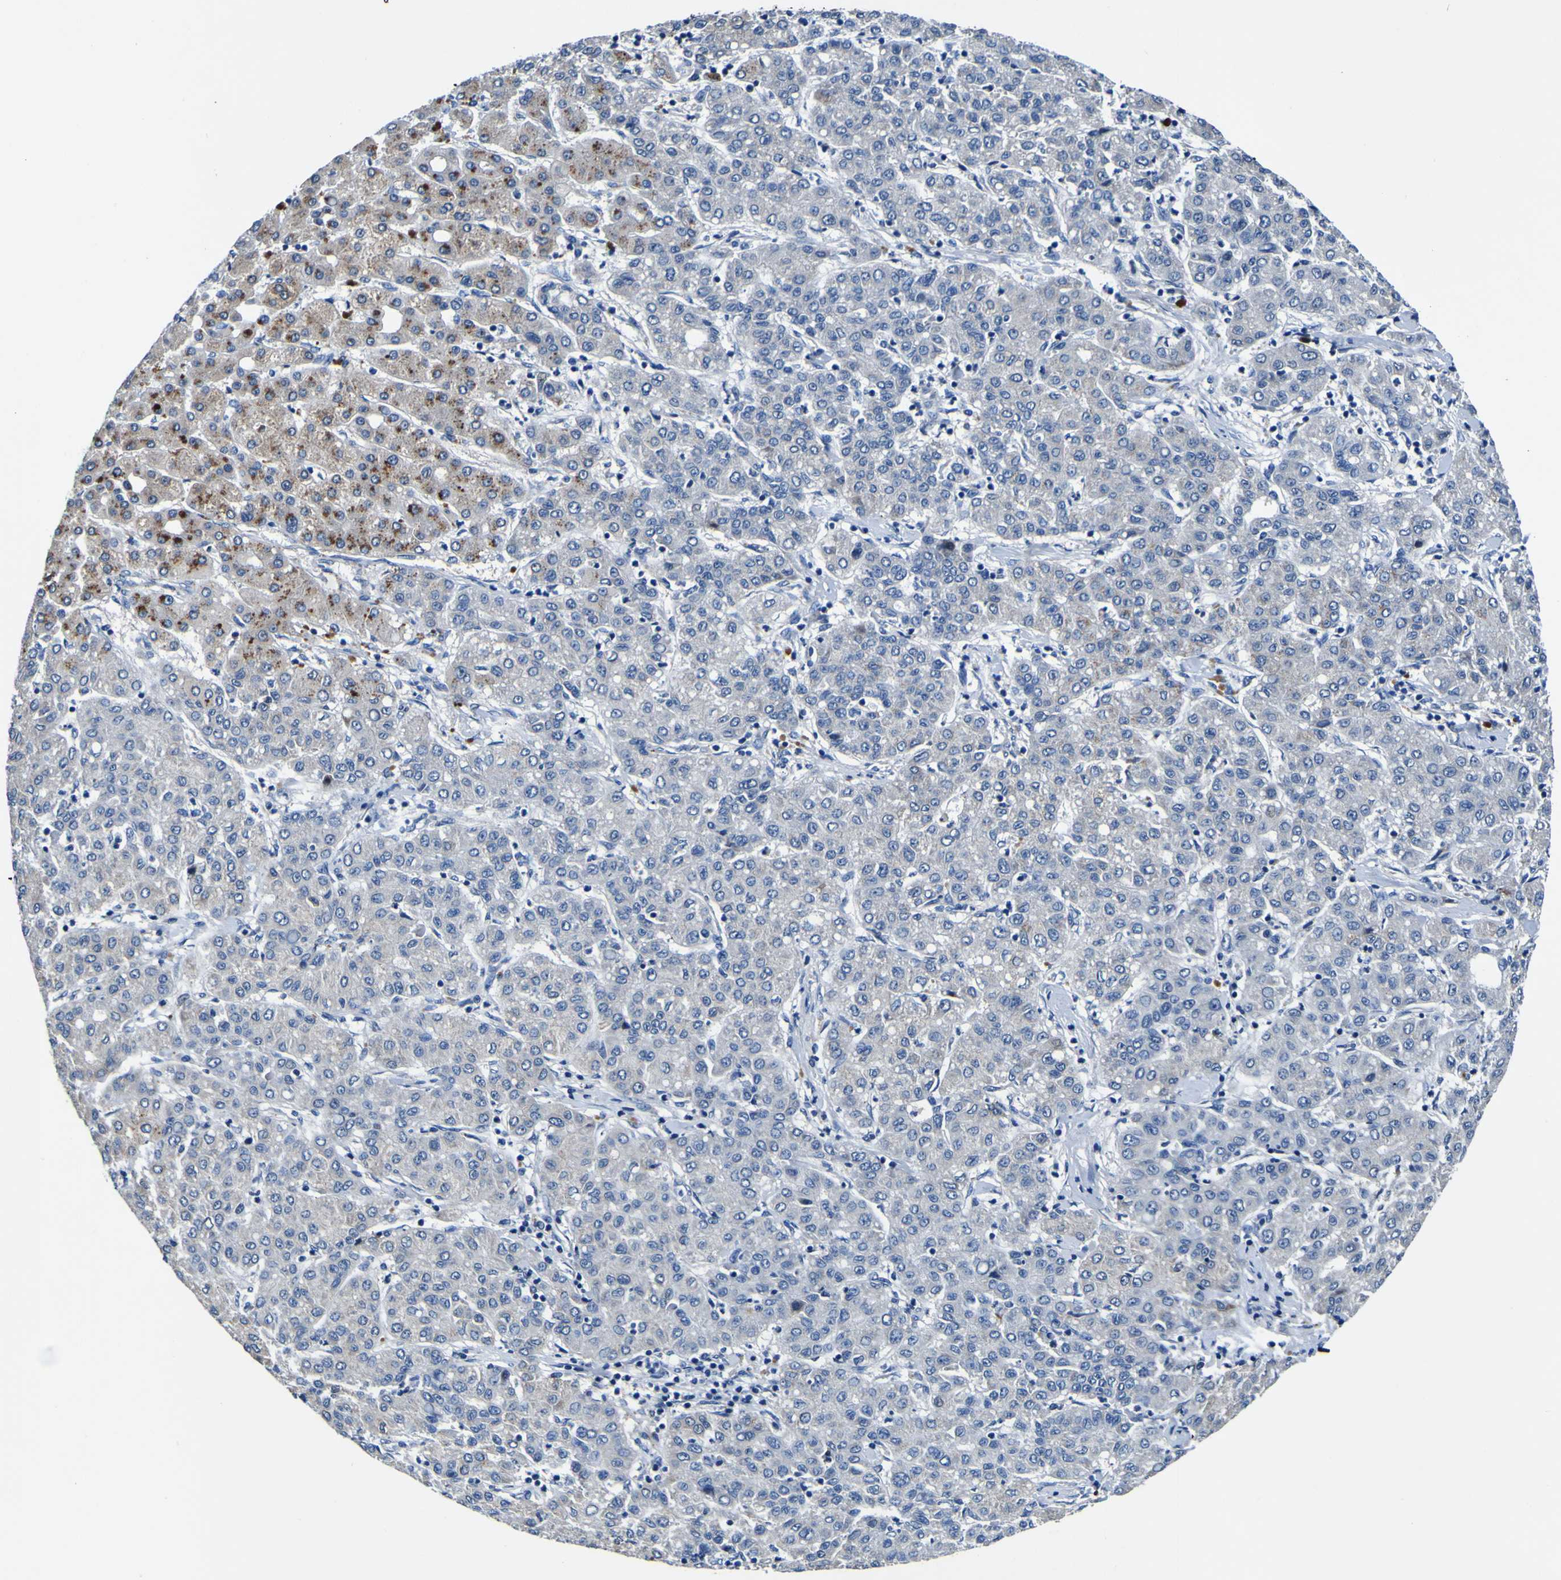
{"staining": {"intensity": "moderate", "quantity": "<25%", "location": "cytoplasmic/membranous"}, "tissue": "liver cancer", "cell_type": "Tumor cells", "image_type": "cancer", "snomed": [{"axis": "morphology", "description": "Carcinoma, Hepatocellular, NOS"}, {"axis": "topography", "description": "Liver"}], "caption": "Liver hepatocellular carcinoma stained with a protein marker shows moderate staining in tumor cells.", "gene": "AGAP3", "patient": {"sex": "male", "age": 65}}